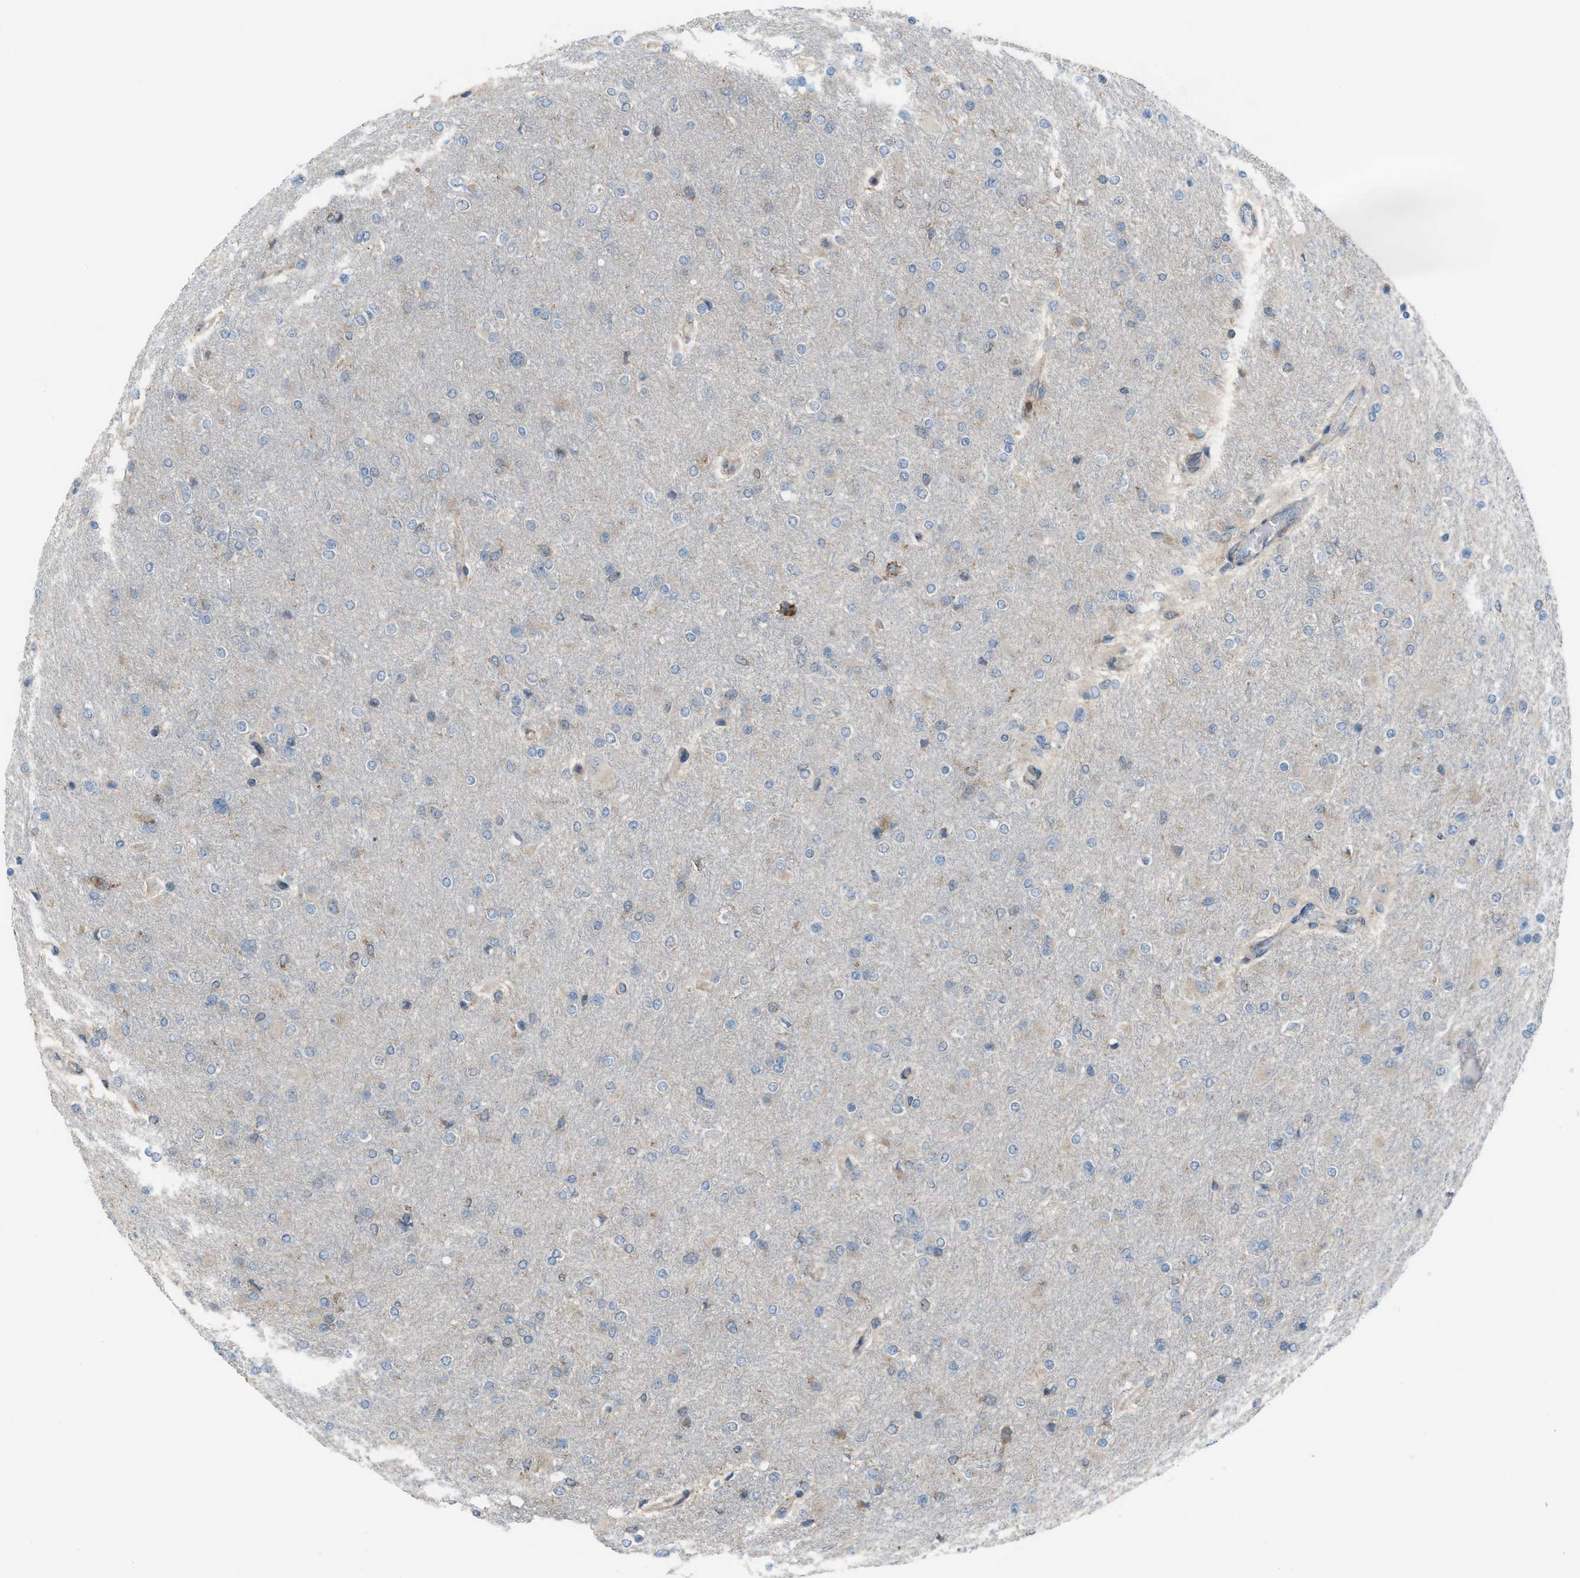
{"staining": {"intensity": "negative", "quantity": "none", "location": "none"}, "tissue": "glioma", "cell_type": "Tumor cells", "image_type": "cancer", "snomed": [{"axis": "morphology", "description": "Glioma, malignant, High grade"}, {"axis": "topography", "description": "Cerebral cortex"}], "caption": "Immunohistochemistry of glioma demonstrates no staining in tumor cells.", "gene": "PLAA", "patient": {"sex": "female", "age": 36}}